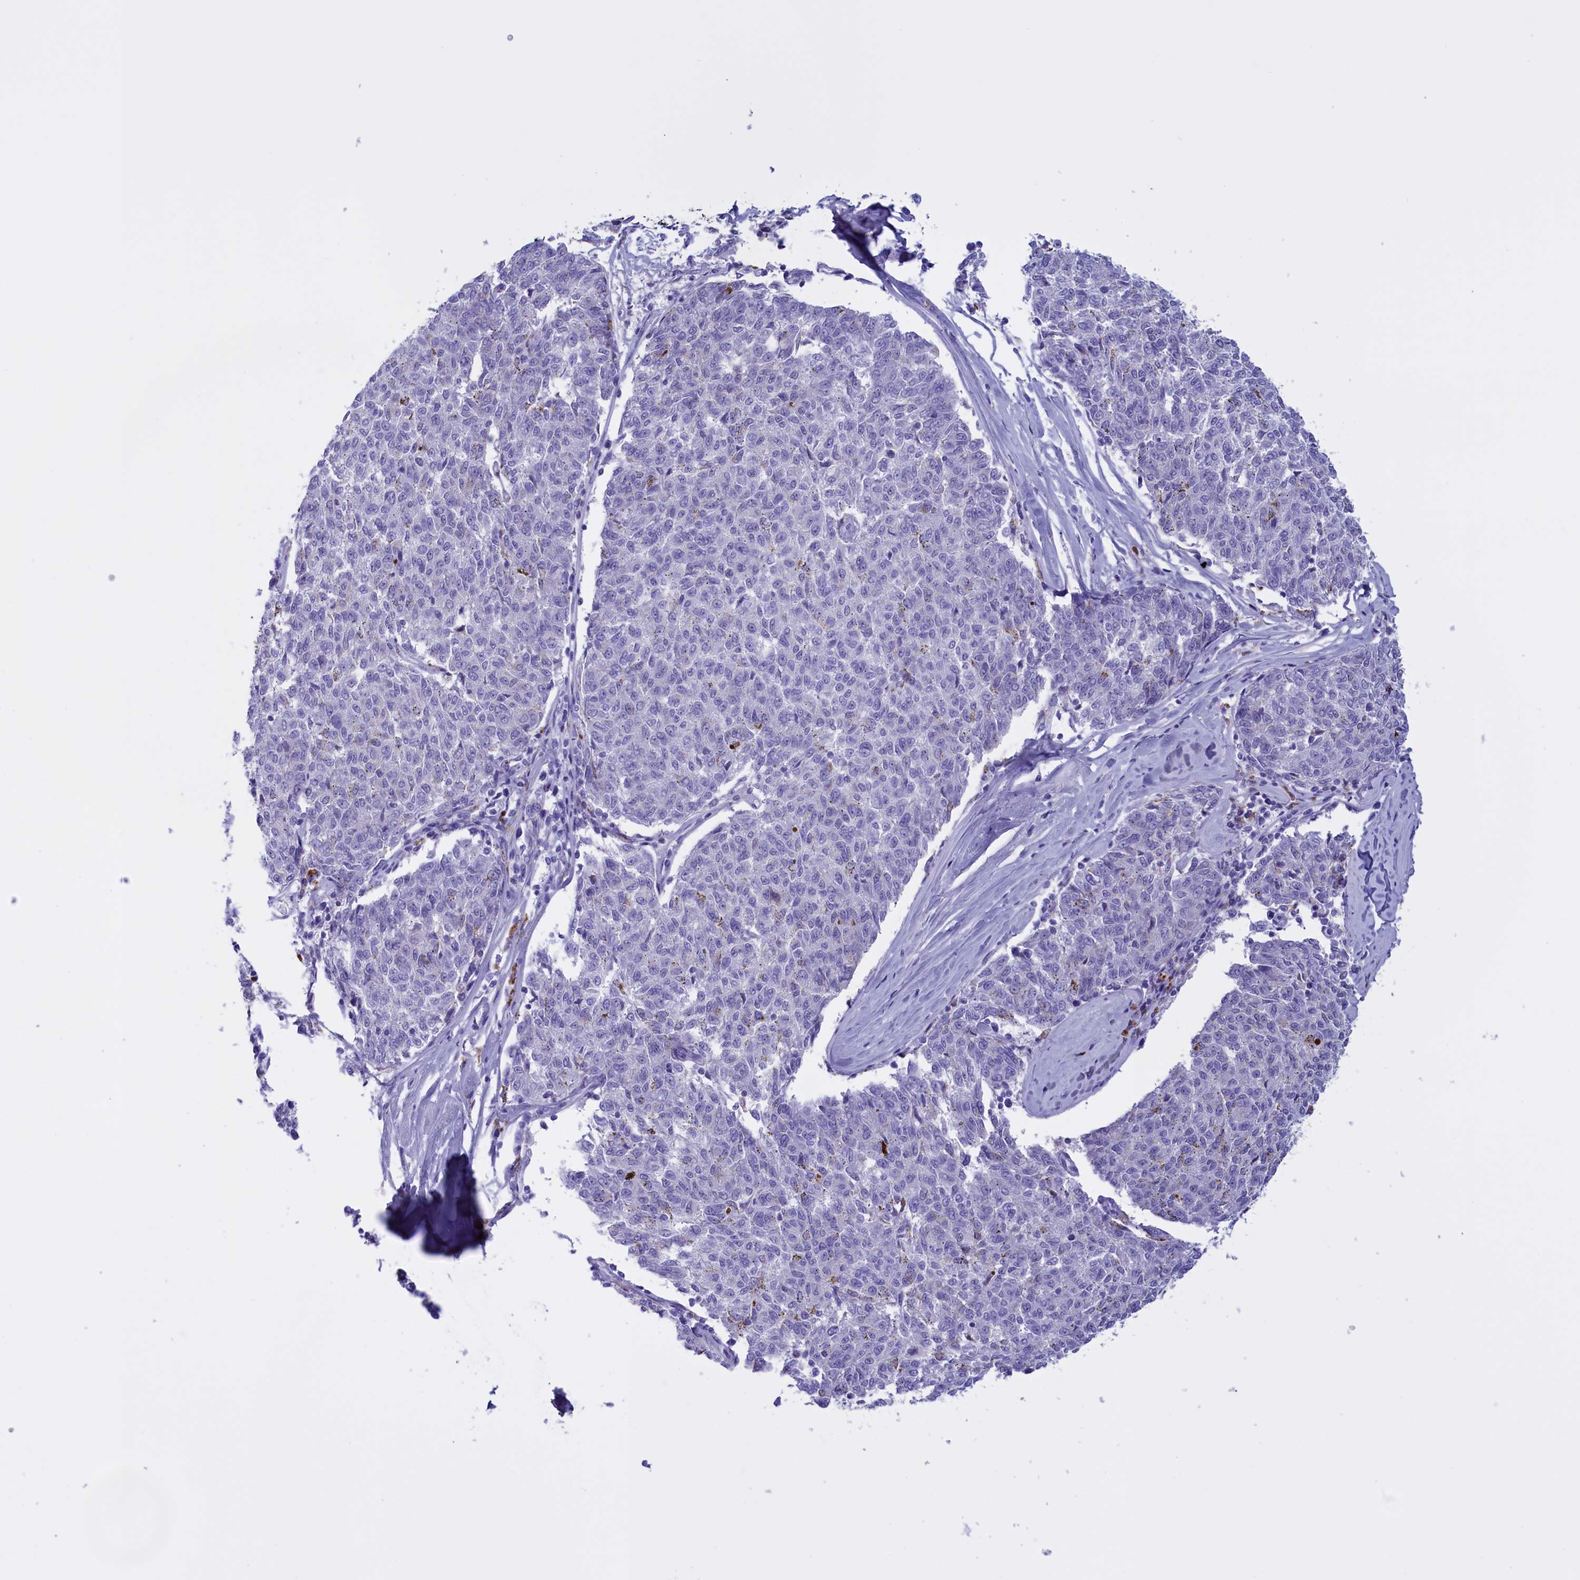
{"staining": {"intensity": "negative", "quantity": "none", "location": "none"}, "tissue": "melanoma", "cell_type": "Tumor cells", "image_type": "cancer", "snomed": [{"axis": "morphology", "description": "Malignant melanoma, NOS"}, {"axis": "topography", "description": "Skin"}], "caption": "Melanoma stained for a protein using IHC demonstrates no staining tumor cells.", "gene": "PROK2", "patient": {"sex": "female", "age": 72}}